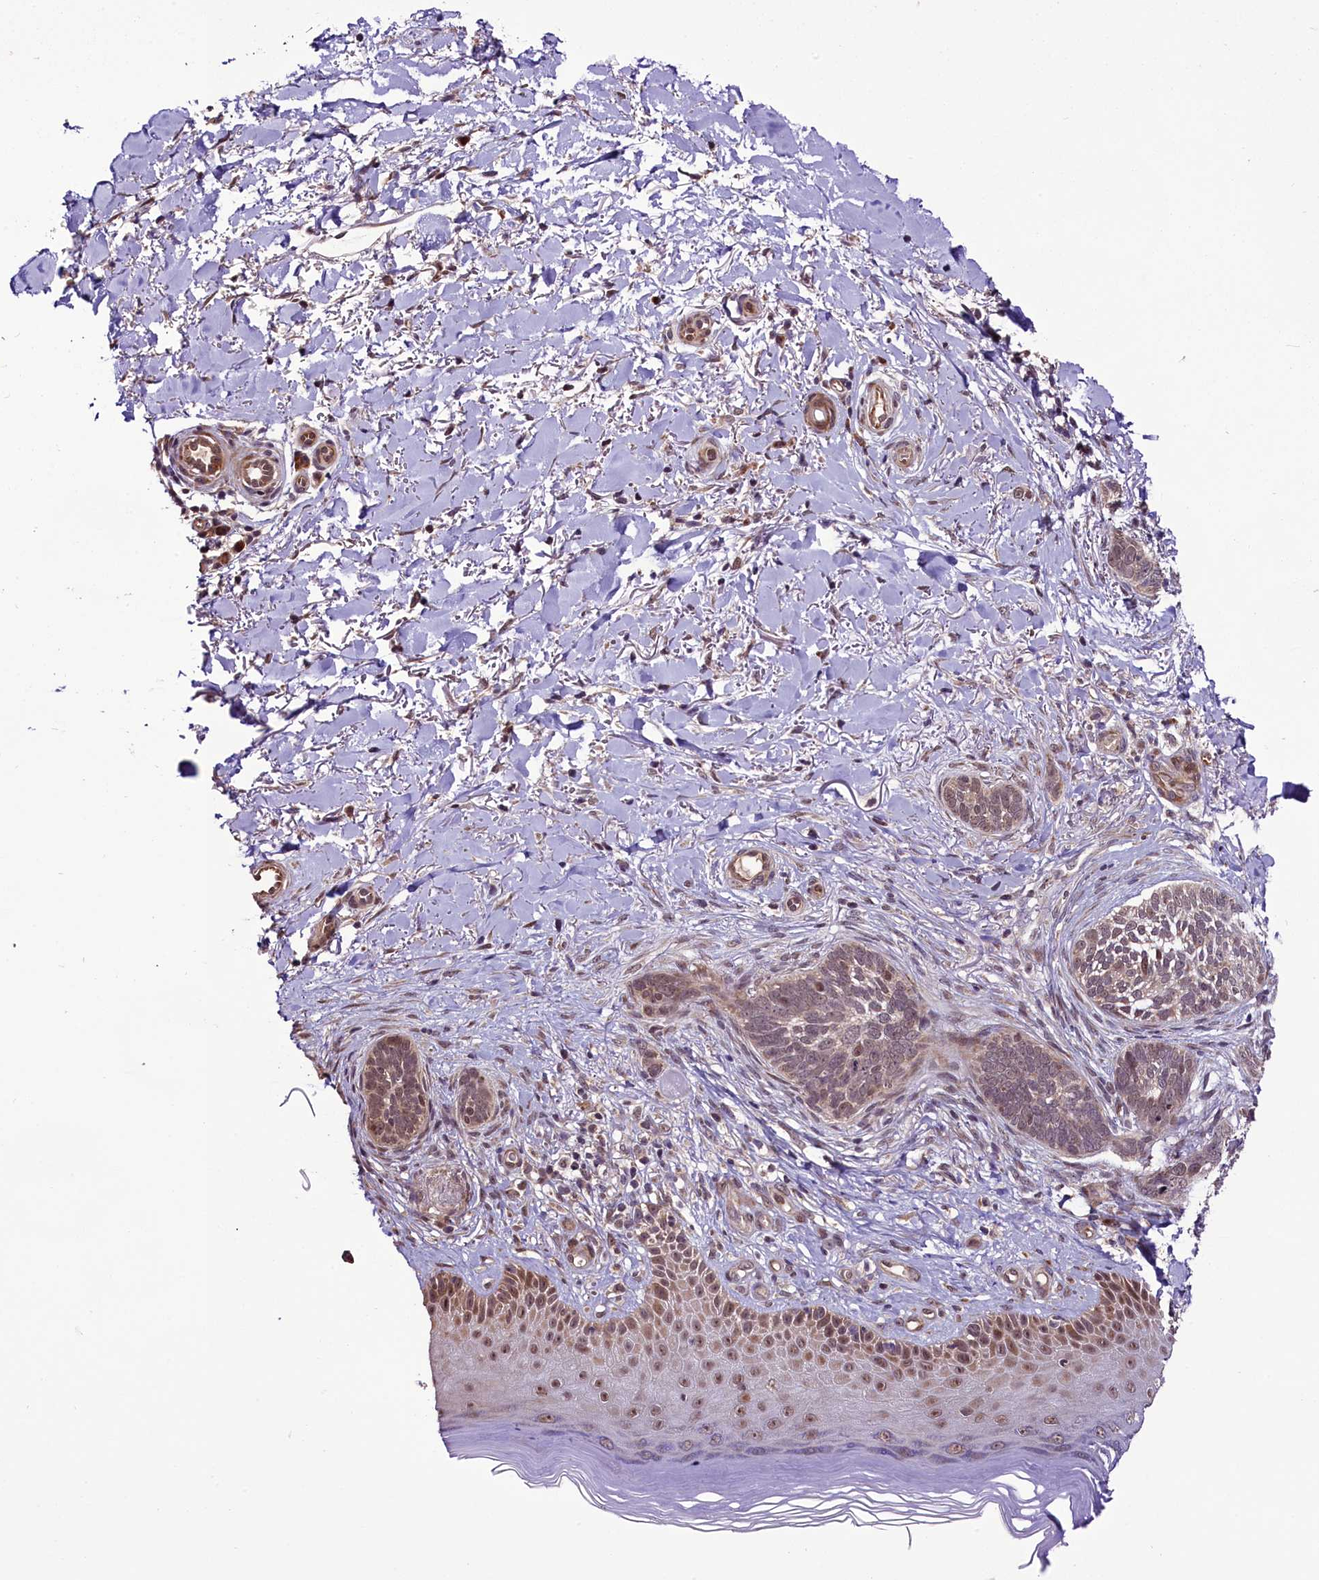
{"staining": {"intensity": "weak", "quantity": ">75%", "location": "nuclear"}, "tissue": "skin cancer", "cell_type": "Tumor cells", "image_type": "cancer", "snomed": [{"axis": "morphology", "description": "Normal tissue, NOS"}, {"axis": "morphology", "description": "Basal cell carcinoma"}, {"axis": "topography", "description": "Skin"}], "caption": "Basal cell carcinoma (skin) tissue displays weak nuclear positivity in approximately >75% of tumor cells", "gene": "RPUSD2", "patient": {"sex": "female", "age": 67}}